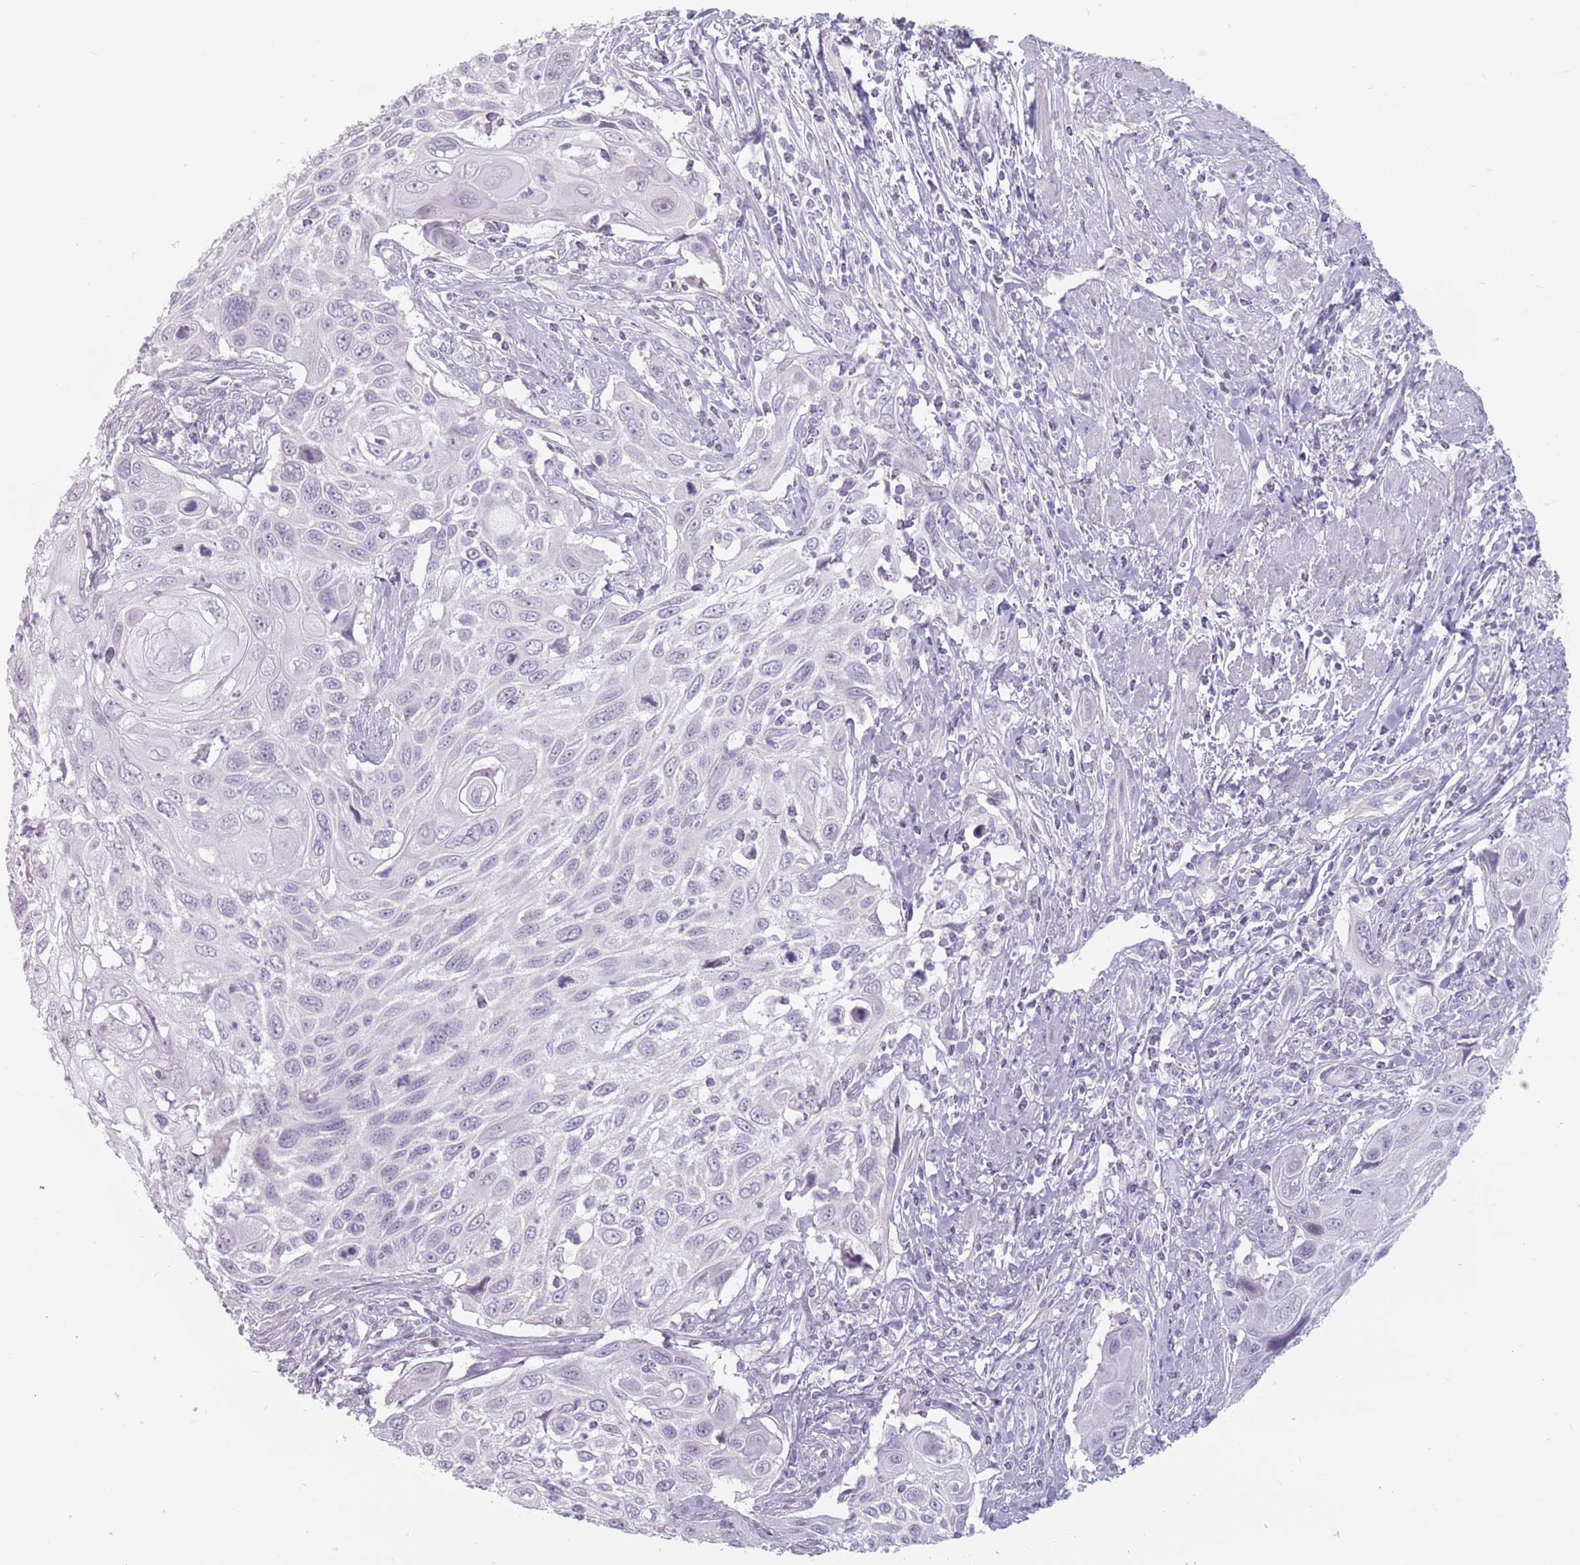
{"staining": {"intensity": "negative", "quantity": "none", "location": "none"}, "tissue": "cervical cancer", "cell_type": "Tumor cells", "image_type": "cancer", "snomed": [{"axis": "morphology", "description": "Squamous cell carcinoma, NOS"}, {"axis": "topography", "description": "Cervix"}], "caption": "Immunohistochemical staining of cervical cancer (squamous cell carcinoma) exhibits no significant positivity in tumor cells.", "gene": "CEP19", "patient": {"sex": "female", "age": 70}}